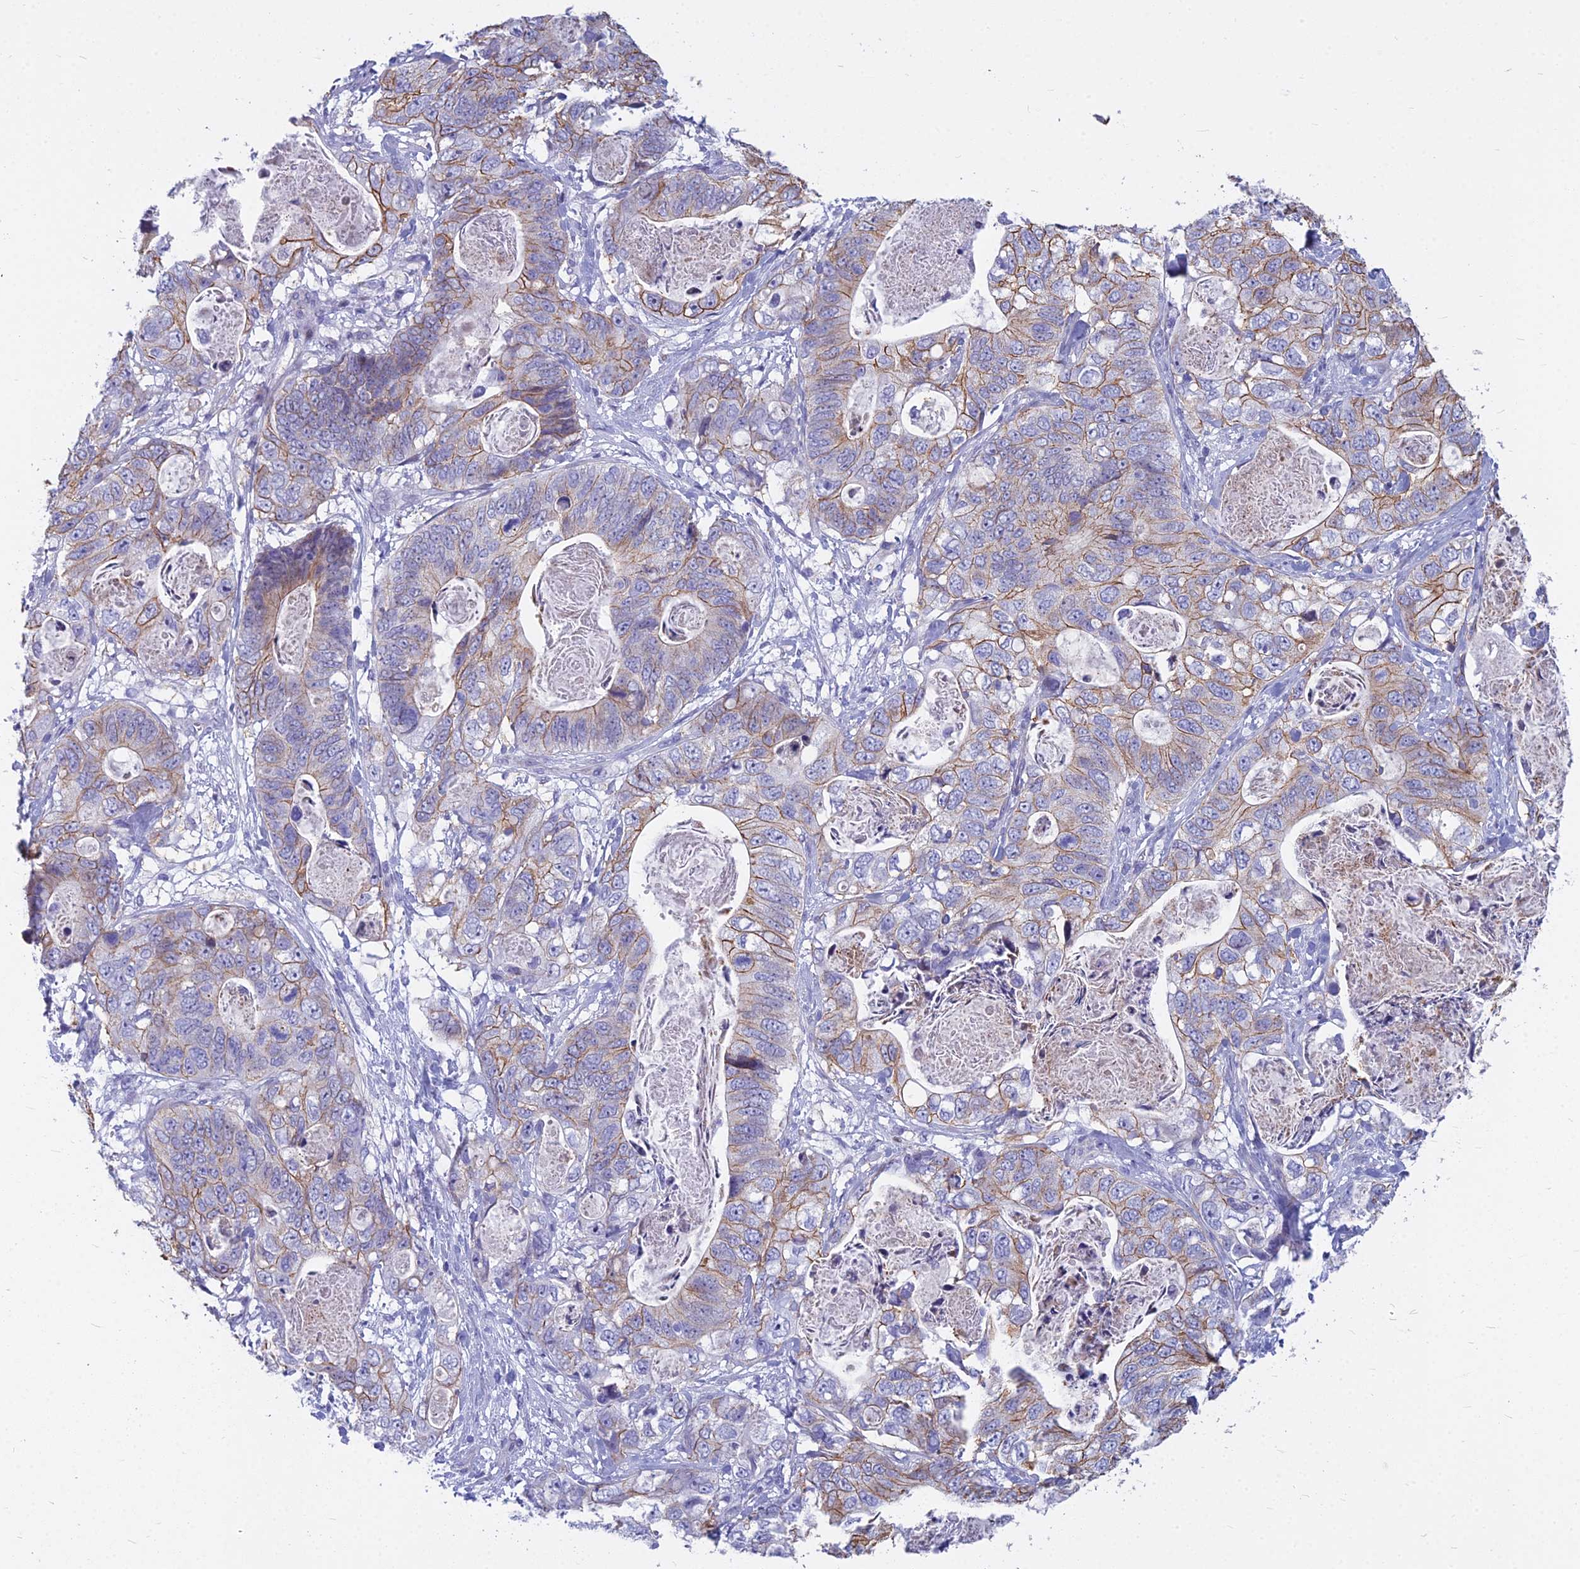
{"staining": {"intensity": "moderate", "quantity": "25%-75%", "location": "cytoplasmic/membranous"}, "tissue": "stomach cancer", "cell_type": "Tumor cells", "image_type": "cancer", "snomed": [{"axis": "morphology", "description": "Normal tissue, NOS"}, {"axis": "morphology", "description": "Adenocarcinoma, NOS"}, {"axis": "topography", "description": "Stomach"}], "caption": "Immunohistochemical staining of stomach cancer reveals moderate cytoplasmic/membranous protein positivity in approximately 25%-75% of tumor cells.", "gene": "MYBPC2", "patient": {"sex": "female", "age": 89}}